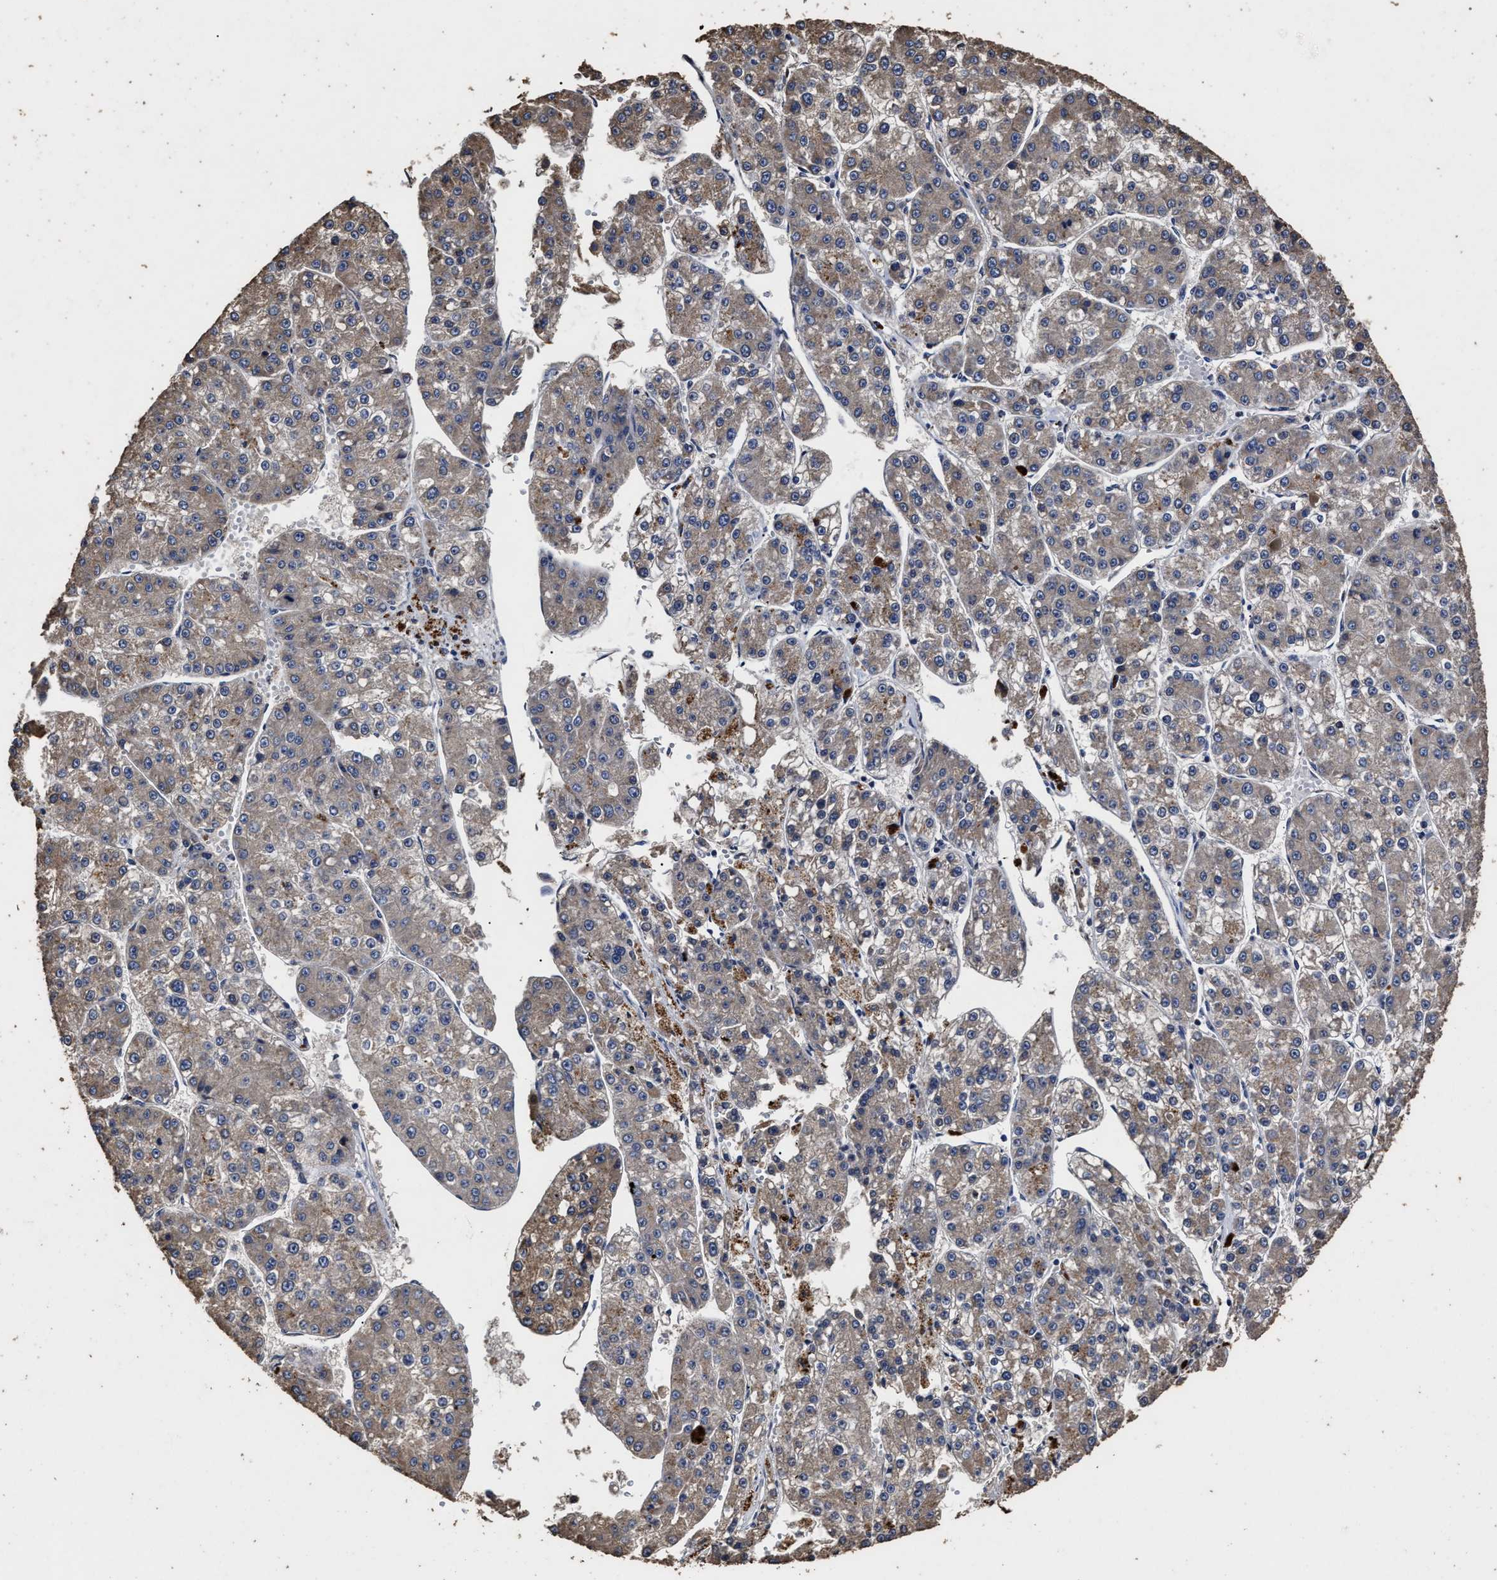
{"staining": {"intensity": "weak", "quantity": ">75%", "location": "cytoplasmic/membranous"}, "tissue": "liver cancer", "cell_type": "Tumor cells", "image_type": "cancer", "snomed": [{"axis": "morphology", "description": "Carcinoma, Hepatocellular, NOS"}, {"axis": "topography", "description": "Liver"}], "caption": "Hepatocellular carcinoma (liver) was stained to show a protein in brown. There is low levels of weak cytoplasmic/membranous positivity in approximately >75% of tumor cells.", "gene": "PPM1K", "patient": {"sex": "female", "age": 73}}